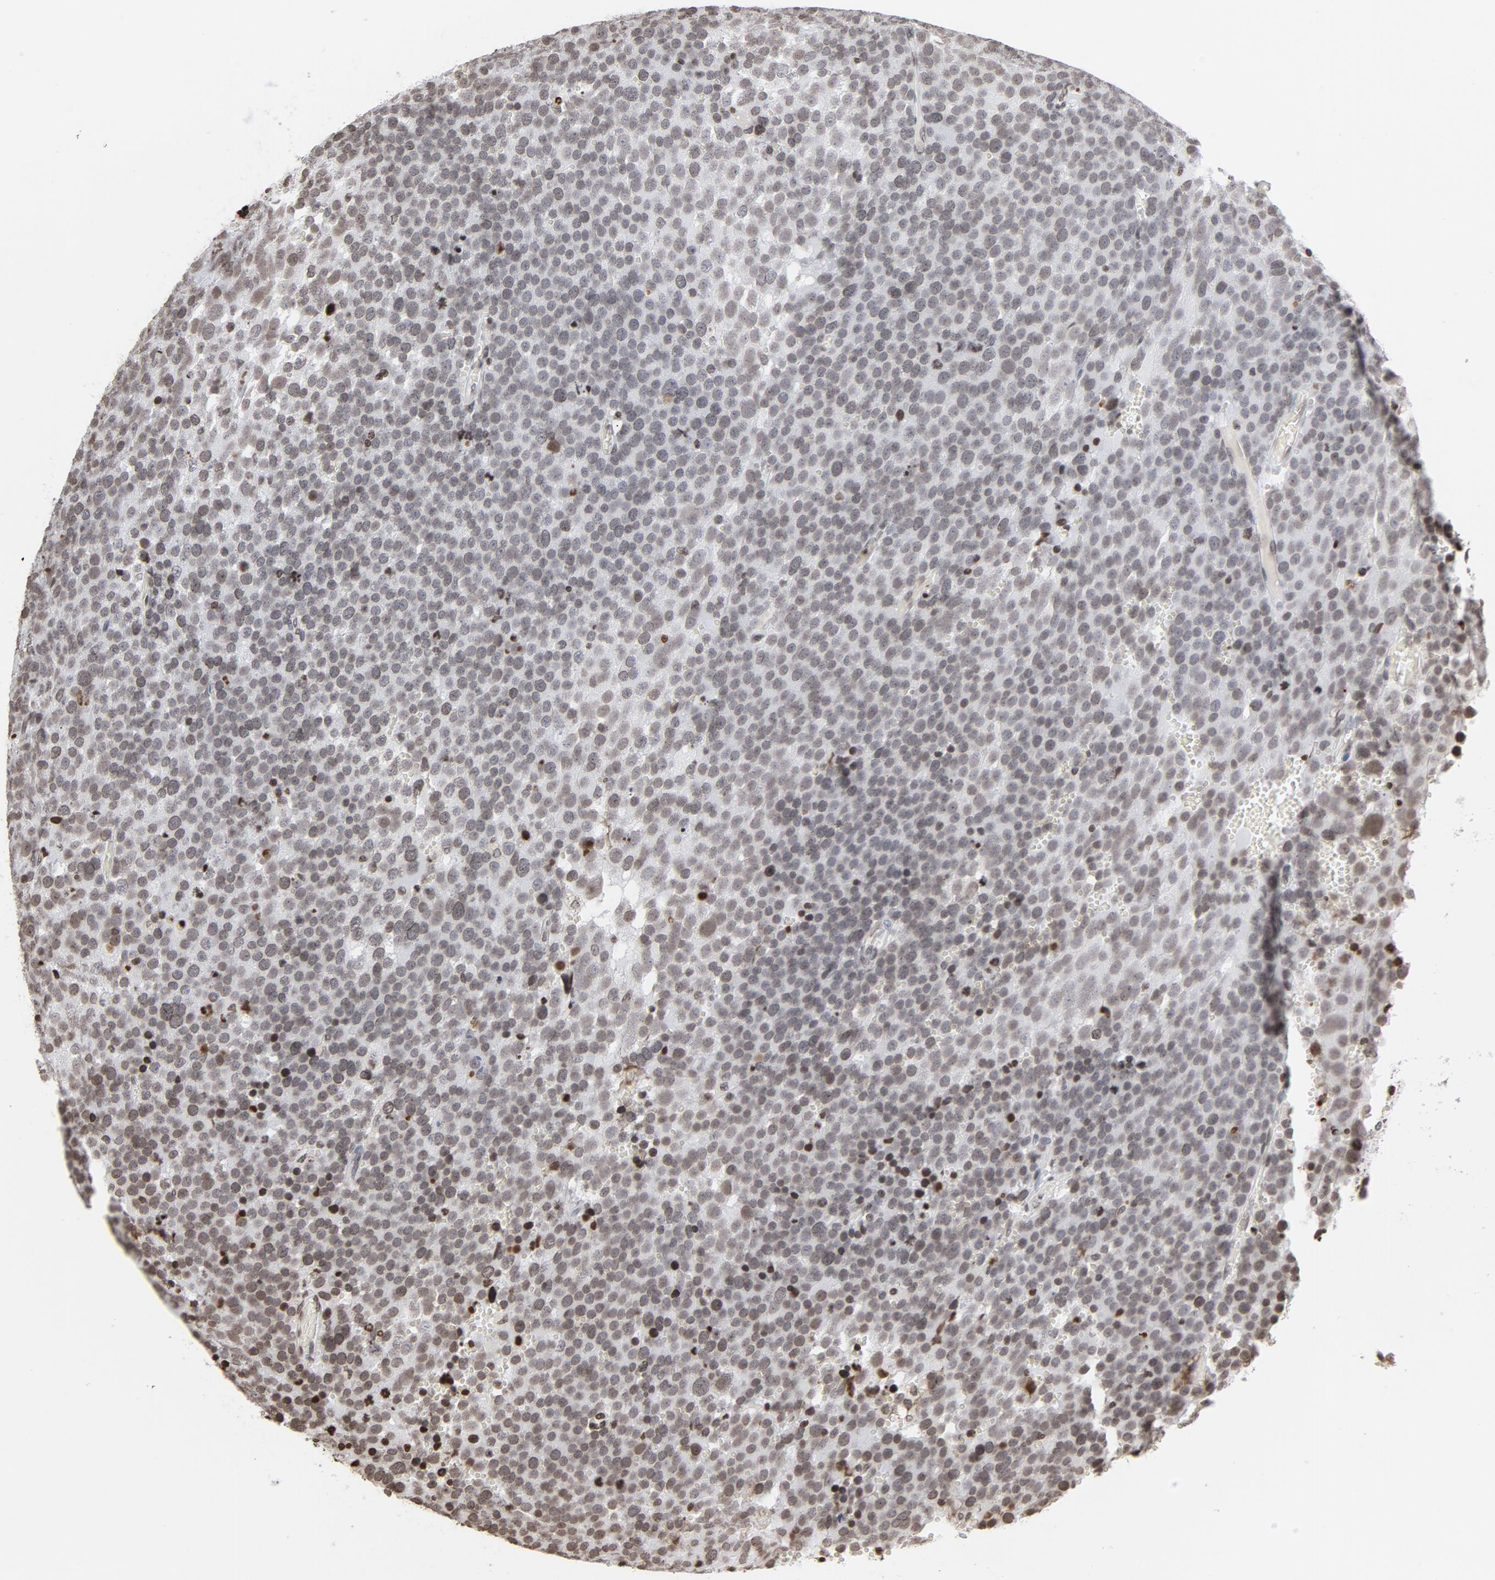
{"staining": {"intensity": "weak", "quantity": ">75%", "location": "nuclear"}, "tissue": "testis cancer", "cell_type": "Tumor cells", "image_type": "cancer", "snomed": [{"axis": "morphology", "description": "Seminoma, NOS"}, {"axis": "topography", "description": "Testis"}], "caption": "The histopathology image reveals immunohistochemical staining of testis cancer (seminoma). There is weak nuclear positivity is appreciated in about >75% of tumor cells.", "gene": "H2AC12", "patient": {"sex": "male", "age": 71}}